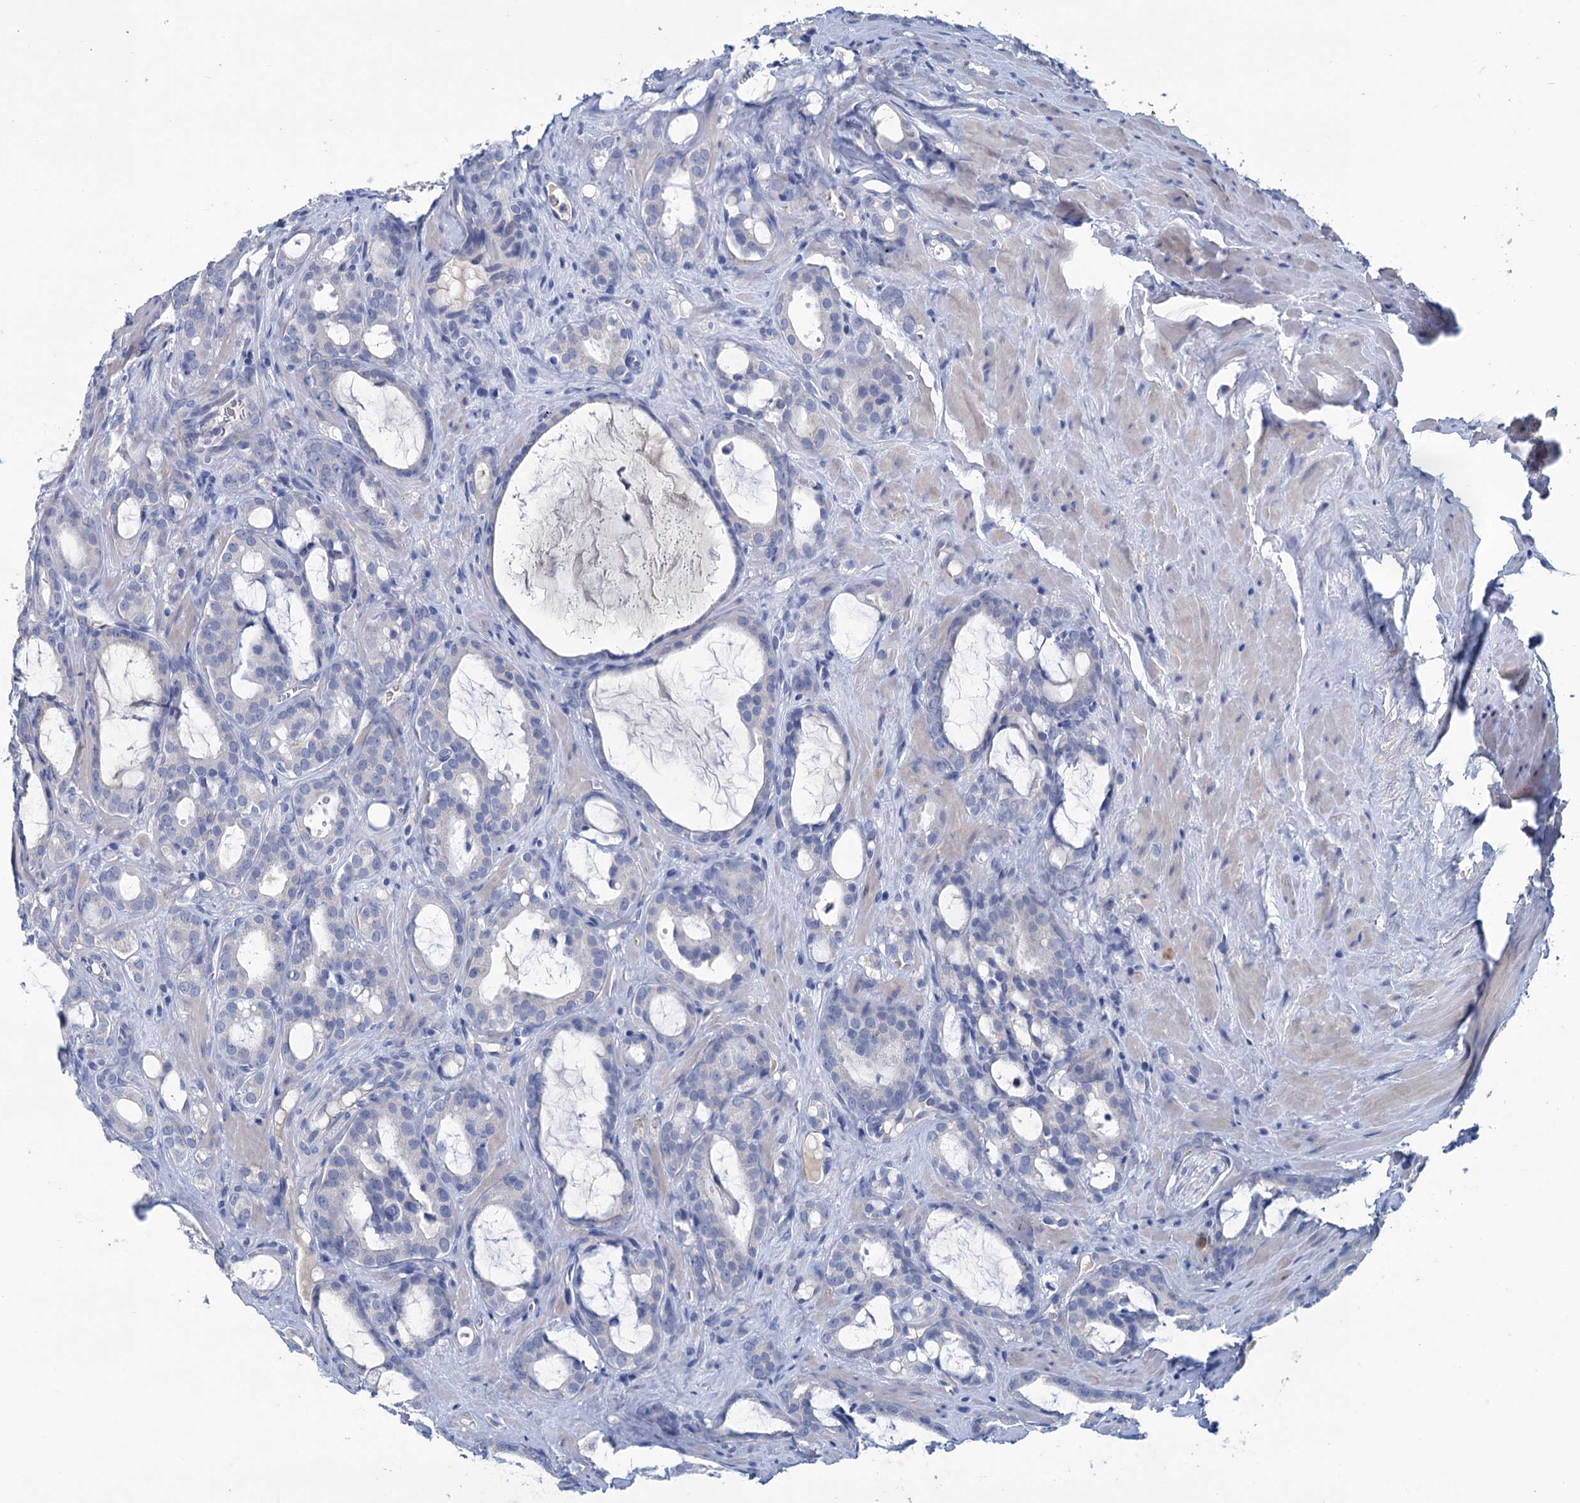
{"staining": {"intensity": "negative", "quantity": "none", "location": "none"}, "tissue": "prostate cancer", "cell_type": "Tumor cells", "image_type": "cancer", "snomed": [{"axis": "morphology", "description": "Adenocarcinoma, High grade"}, {"axis": "topography", "description": "Prostate"}], "caption": "This is a image of immunohistochemistry staining of prostate adenocarcinoma (high-grade), which shows no positivity in tumor cells.", "gene": "MYOZ3", "patient": {"sex": "male", "age": 72}}